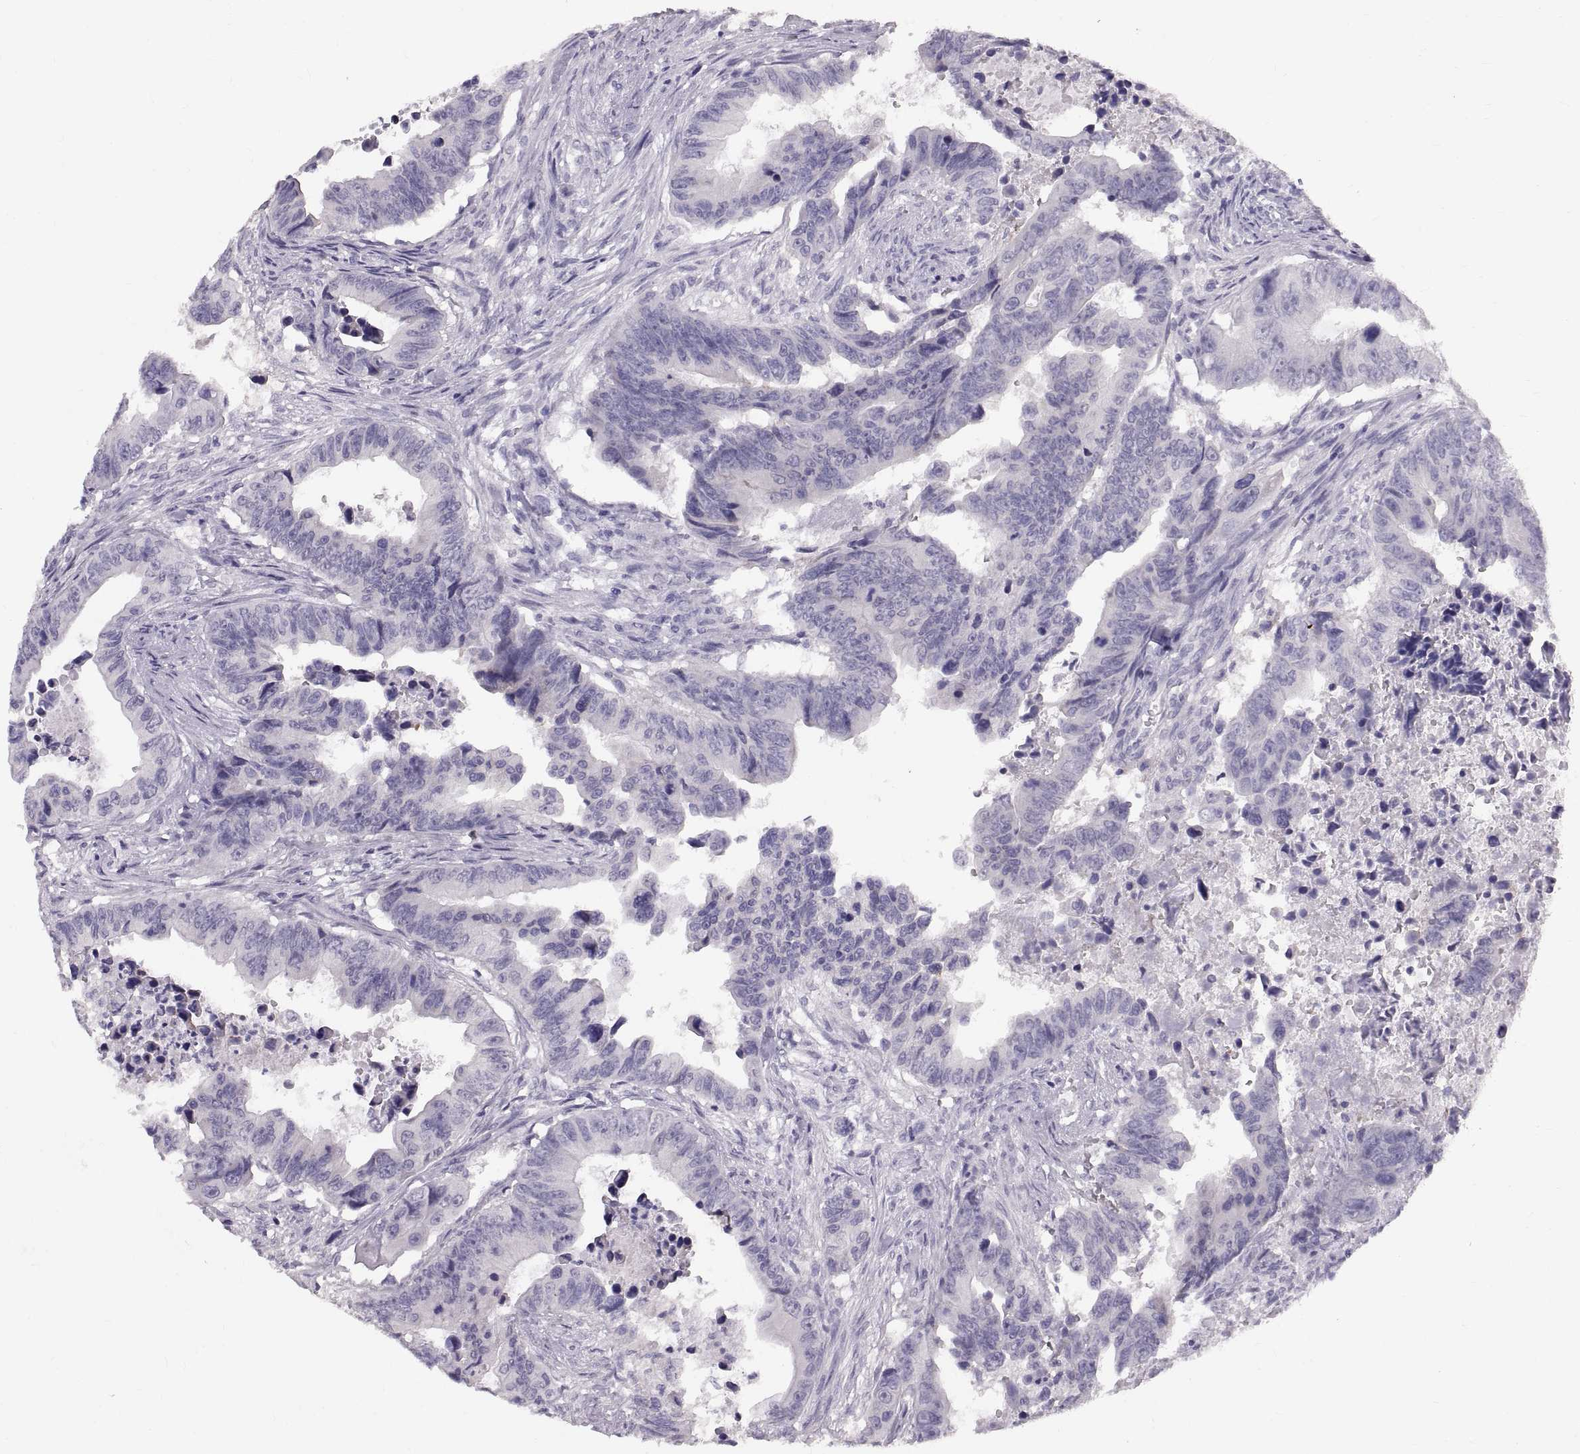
{"staining": {"intensity": "negative", "quantity": "none", "location": "none"}, "tissue": "colorectal cancer", "cell_type": "Tumor cells", "image_type": "cancer", "snomed": [{"axis": "morphology", "description": "Adenocarcinoma, NOS"}, {"axis": "topography", "description": "Colon"}], "caption": "Immunohistochemistry image of neoplastic tissue: colorectal cancer stained with DAB (3,3'-diaminobenzidine) displays no significant protein expression in tumor cells.", "gene": "SPACDR", "patient": {"sex": "female", "age": 87}}